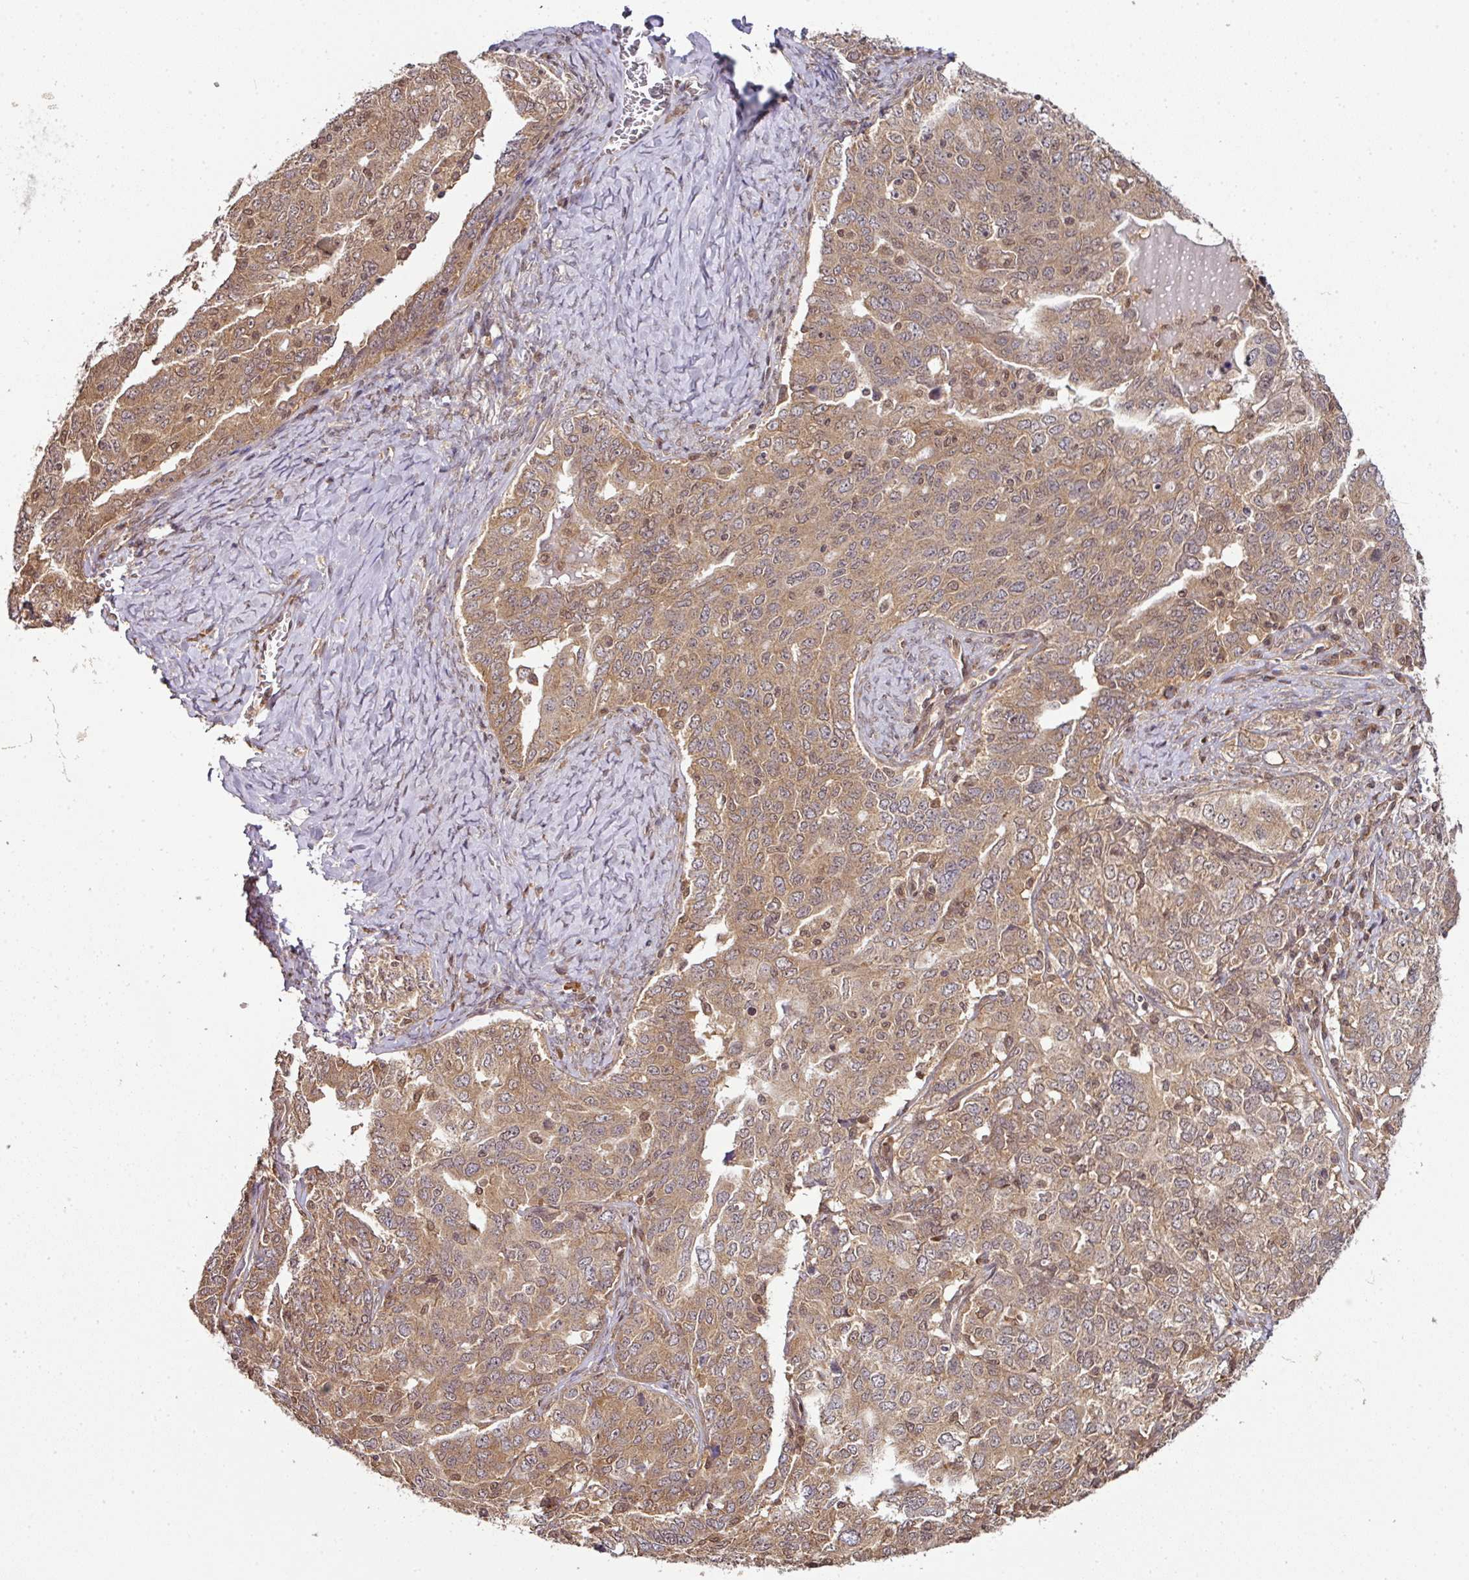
{"staining": {"intensity": "moderate", "quantity": ">75%", "location": "cytoplasmic/membranous"}, "tissue": "ovarian cancer", "cell_type": "Tumor cells", "image_type": "cancer", "snomed": [{"axis": "morphology", "description": "Carcinoma, endometroid"}, {"axis": "topography", "description": "Ovary"}], "caption": "Immunohistochemistry (DAB (3,3'-diaminobenzidine)) staining of human ovarian cancer (endometroid carcinoma) reveals moderate cytoplasmic/membranous protein expression in about >75% of tumor cells.", "gene": "ANKRD18A", "patient": {"sex": "female", "age": 62}}